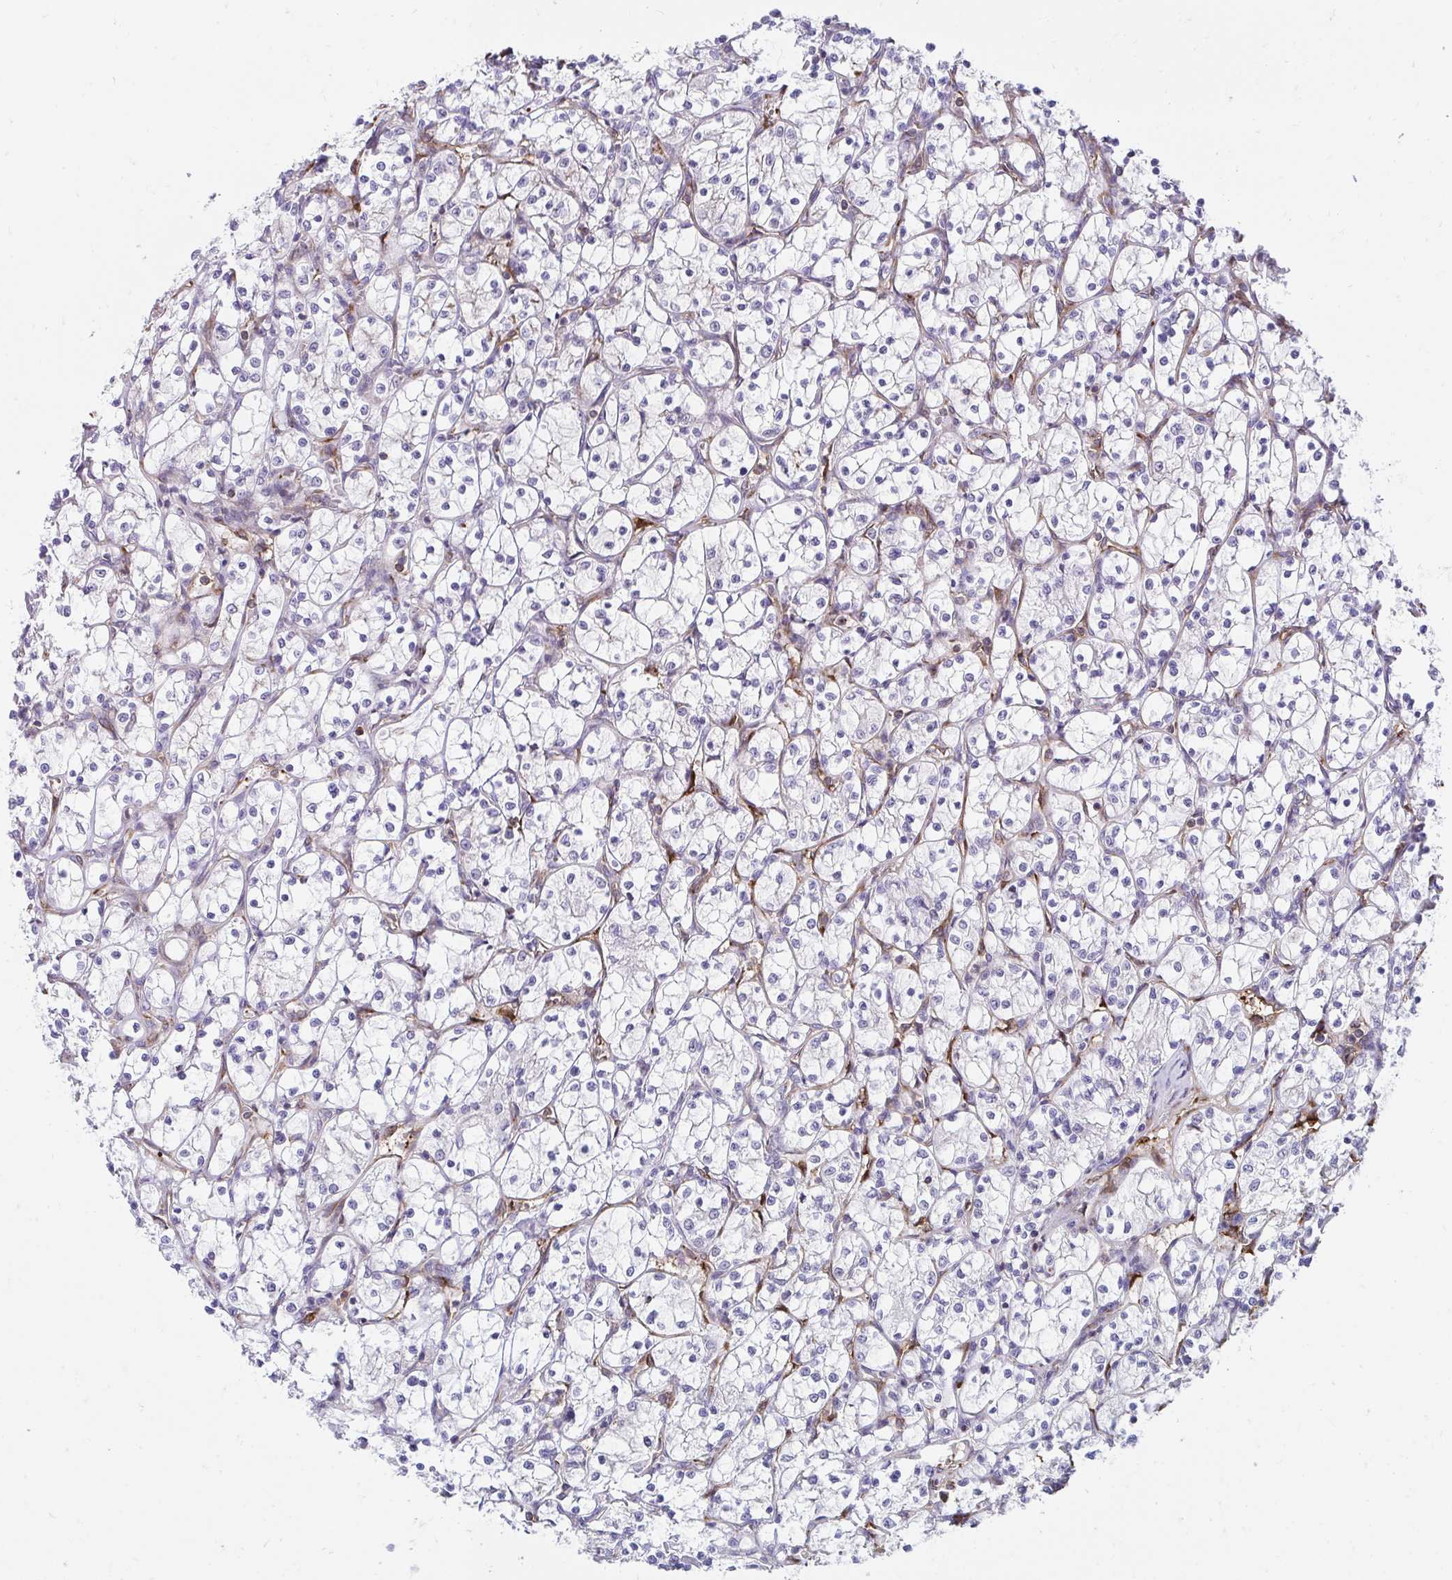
{"staining": {"intensity": "negative", "quantity": "none", "location": "none"}, "tissue": "renal cancer", "cell_type": "Tumor cells", "image_type": "cancer", "snomed": [{"axis": "morphology", "description": "Adenocarcinoma, NOS"}, {"axis": "topography", "description": "Kidney"}], "caption": "Tumor cells show no significant protein positivity in renal cancer (adenocarcinoma). (Brightfield microscopy of DAB (3,3'-diaminobenzidine) immunohistochemistry at high magnification).", "gene": "FOXN3", "patient": {"sex": "female", "age": 69}}